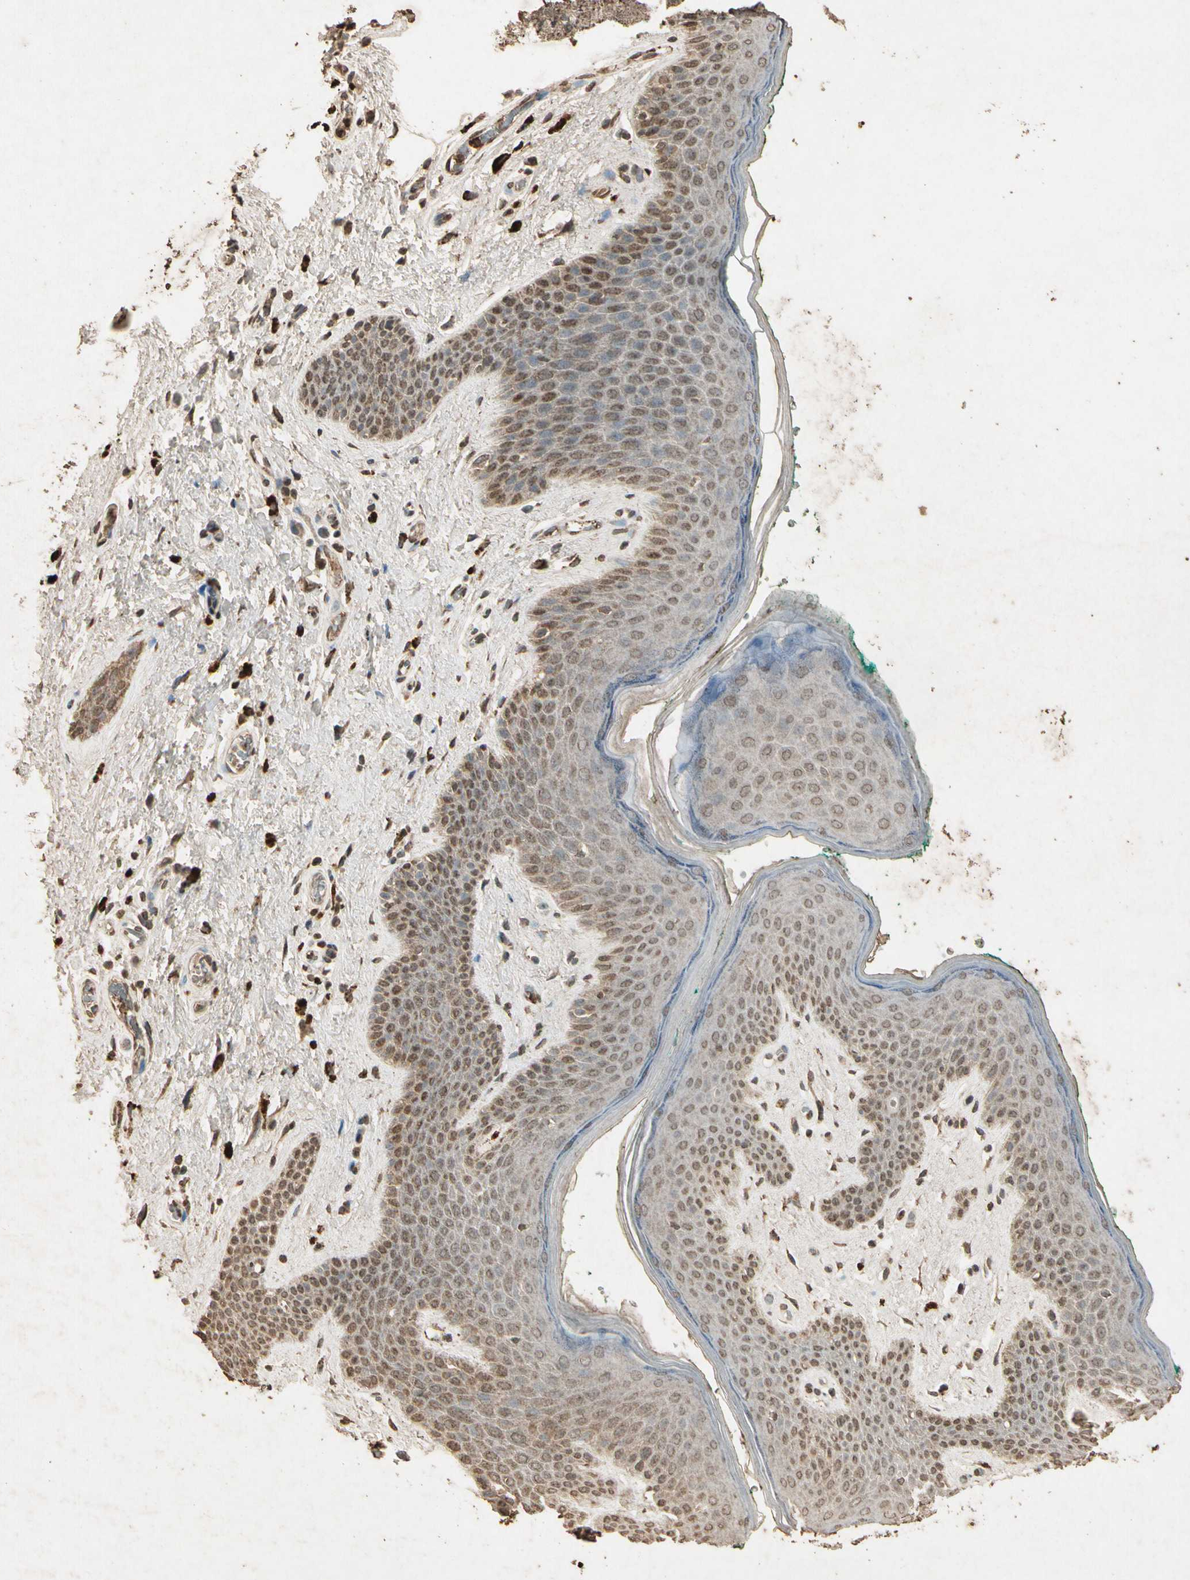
{"staining": {"intensity": "moderate", "quantity": "25%-75%", "location": "cytoplasmic/membranous"}, "tissue": "skin", "cell_type": "Epidermal cells", "image_type": "normal", "snomed": [{"axis": "morphology", "description": "Normal tissue, NOS"}, {"axis": "topography", "description": "Anal"}], "caption": "This histopathology image reveals immunohistochemistry (IHC) staining of benign human skin, with medium moderate cytoplasmic/membranous positivity in about 25%-75% of epidermal cells.", "gene": "GC", "patient": {"sex": "male", "age": 74}}